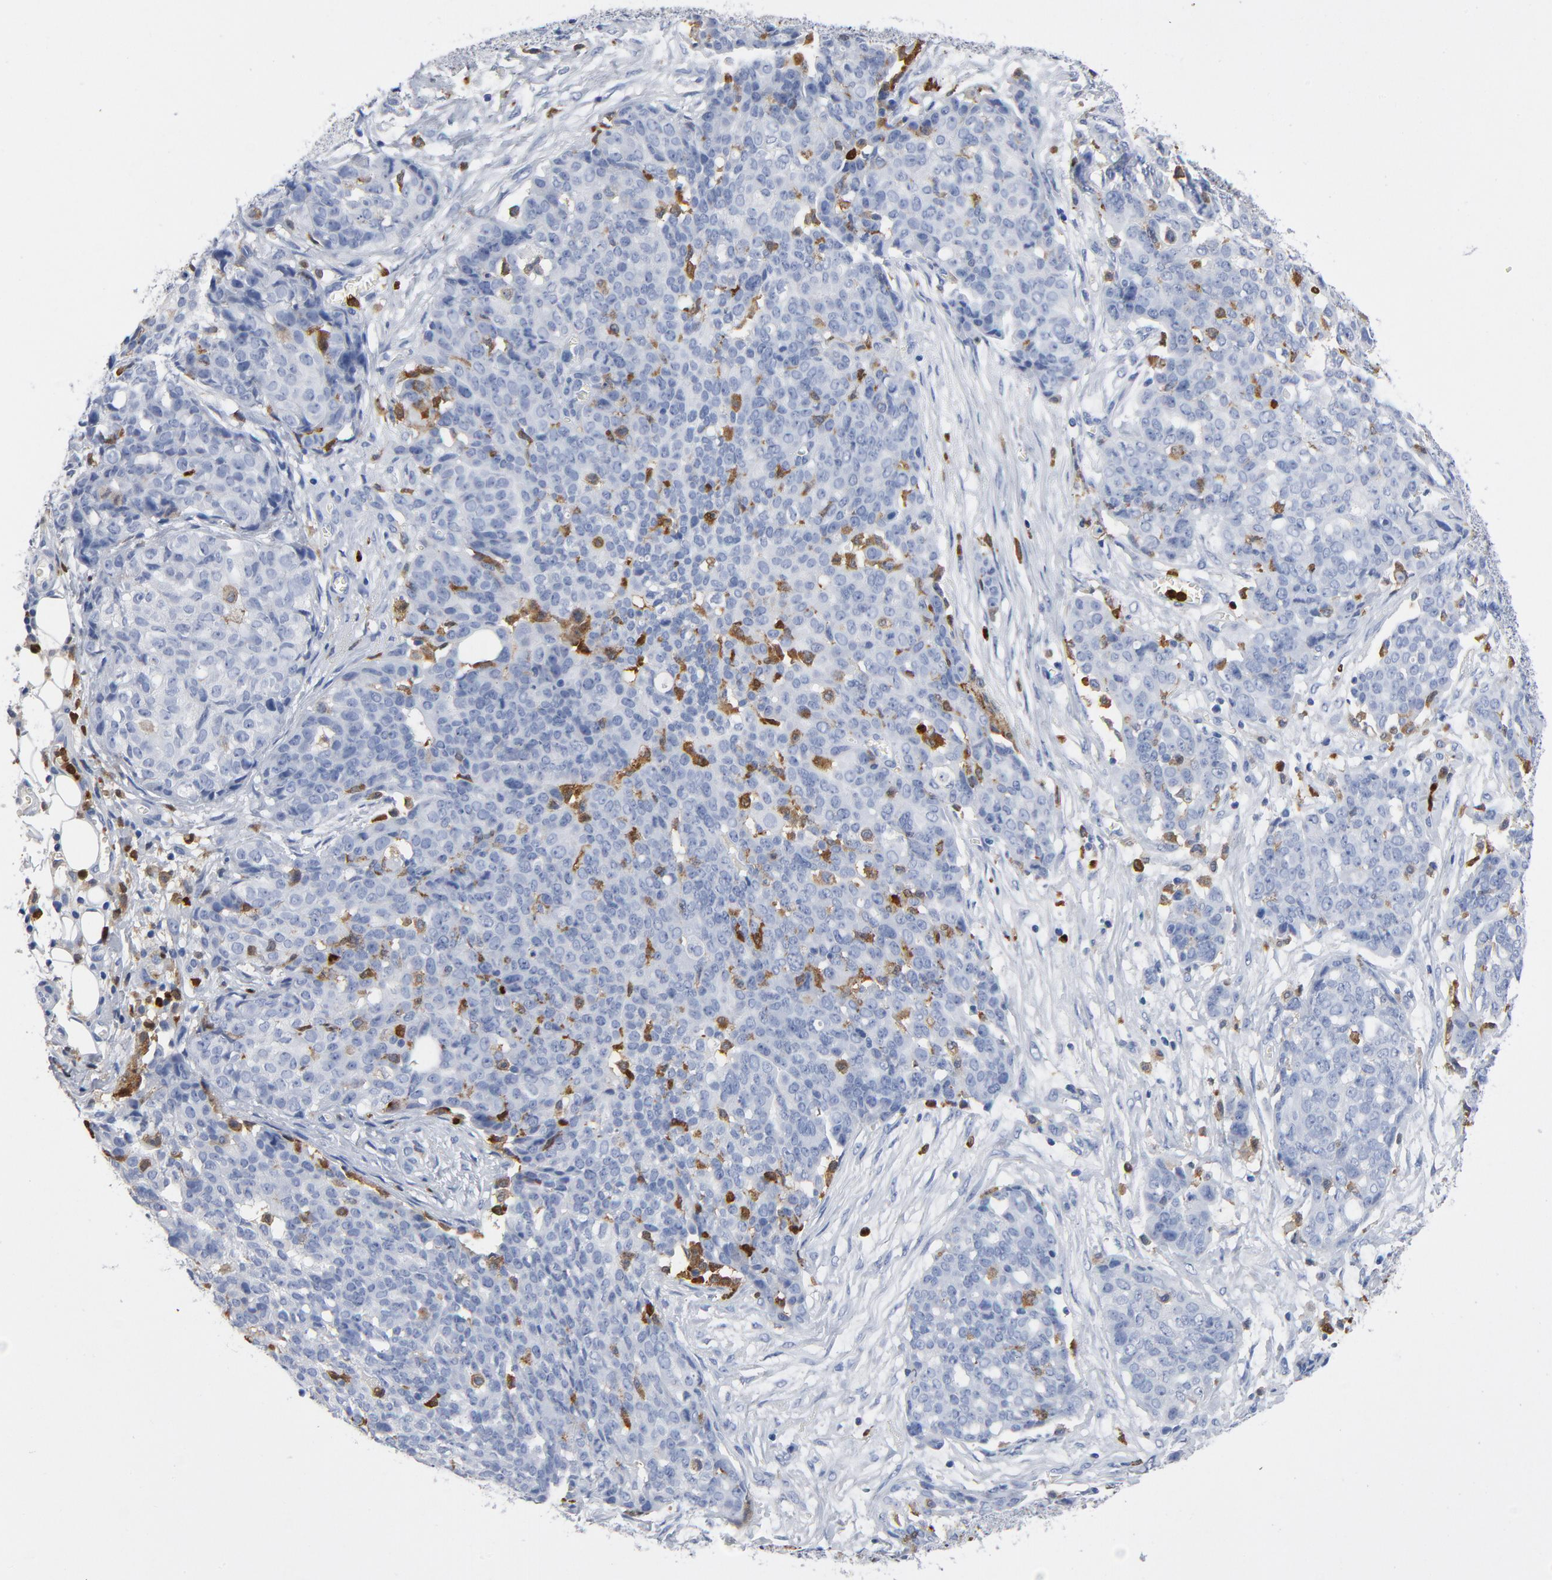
{"staining": {"intensity": "negative", "quantity": "none", "location": "none"}, "tissue": "ovarian cancer", "cell_type": "Tumor cells", "image_type": "cancer", "snomed": [{"axis": "morphology", "description": "Cystadenocarcinoma, serous, NOS"}, {"axis": "topography", "description": "Soft tissue"}, {"axis": "topography", "description": "Ovary"}], "caption": "Protein analysis of ovarian serous cystadenocarcinoma reveals no significant positivity in tumor cells.", "gene": "NCF1", "patient": {"sex": "female", "age": 57}}